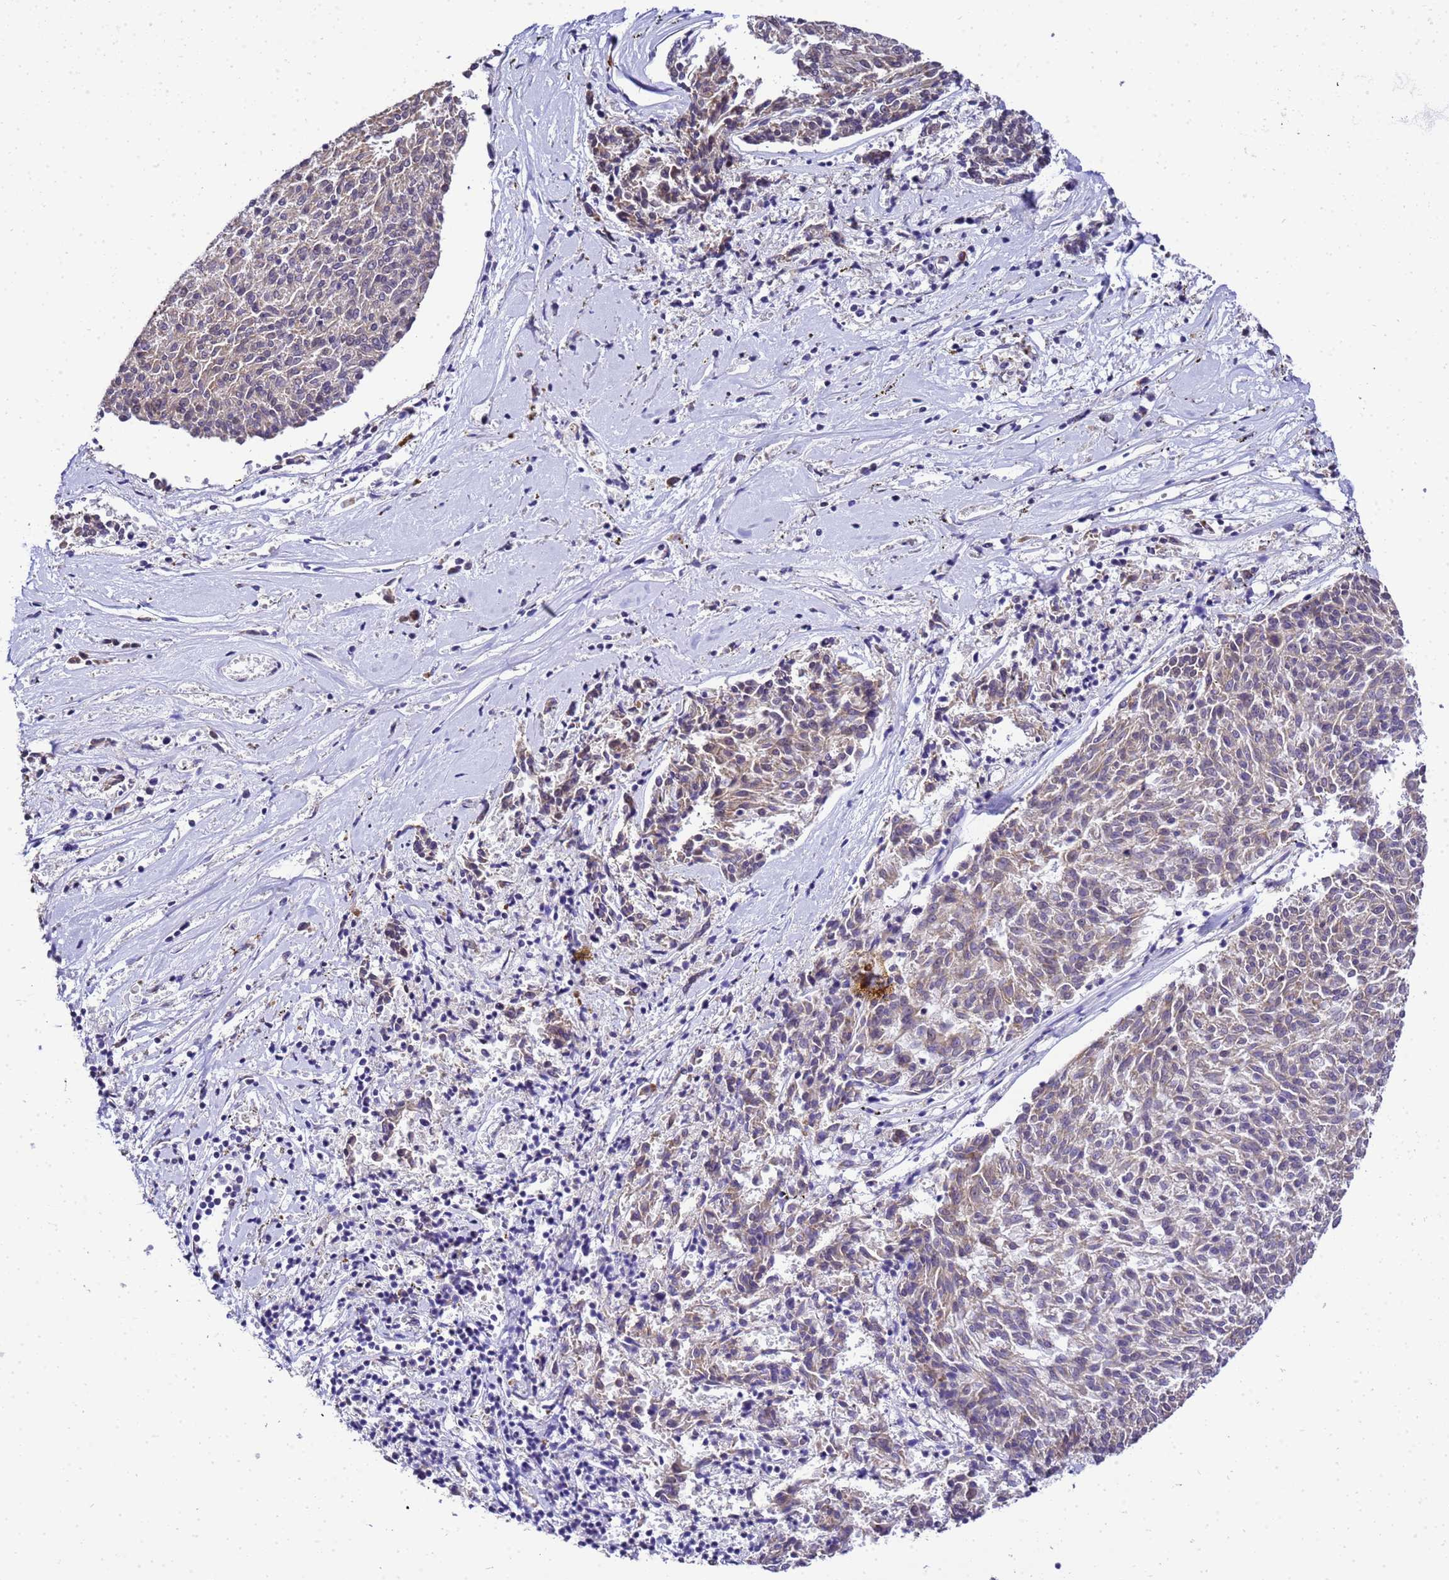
{"staining": {"intensity": "negative", "quantity": "none", "location": "none"}, "tissue": "melanoma", "cell_type": "Tumor cells", "image_type": "cancer", "snomed": [{"axis": "morphology", "description": "Malignant melanoma, NOS"}, {"axis": "topography", "description": "Skin"}], "caption": "A photomicrograph of human malignant melanoma is negative for staining in tumor cells. The staining is performed using DAB (3,3'-diaminobenzidine) brown chromogen with nuclei counter-stained in using hematoxylin.", "gene": "SMN1", "patient": {"sex": "female", "age": 72}}